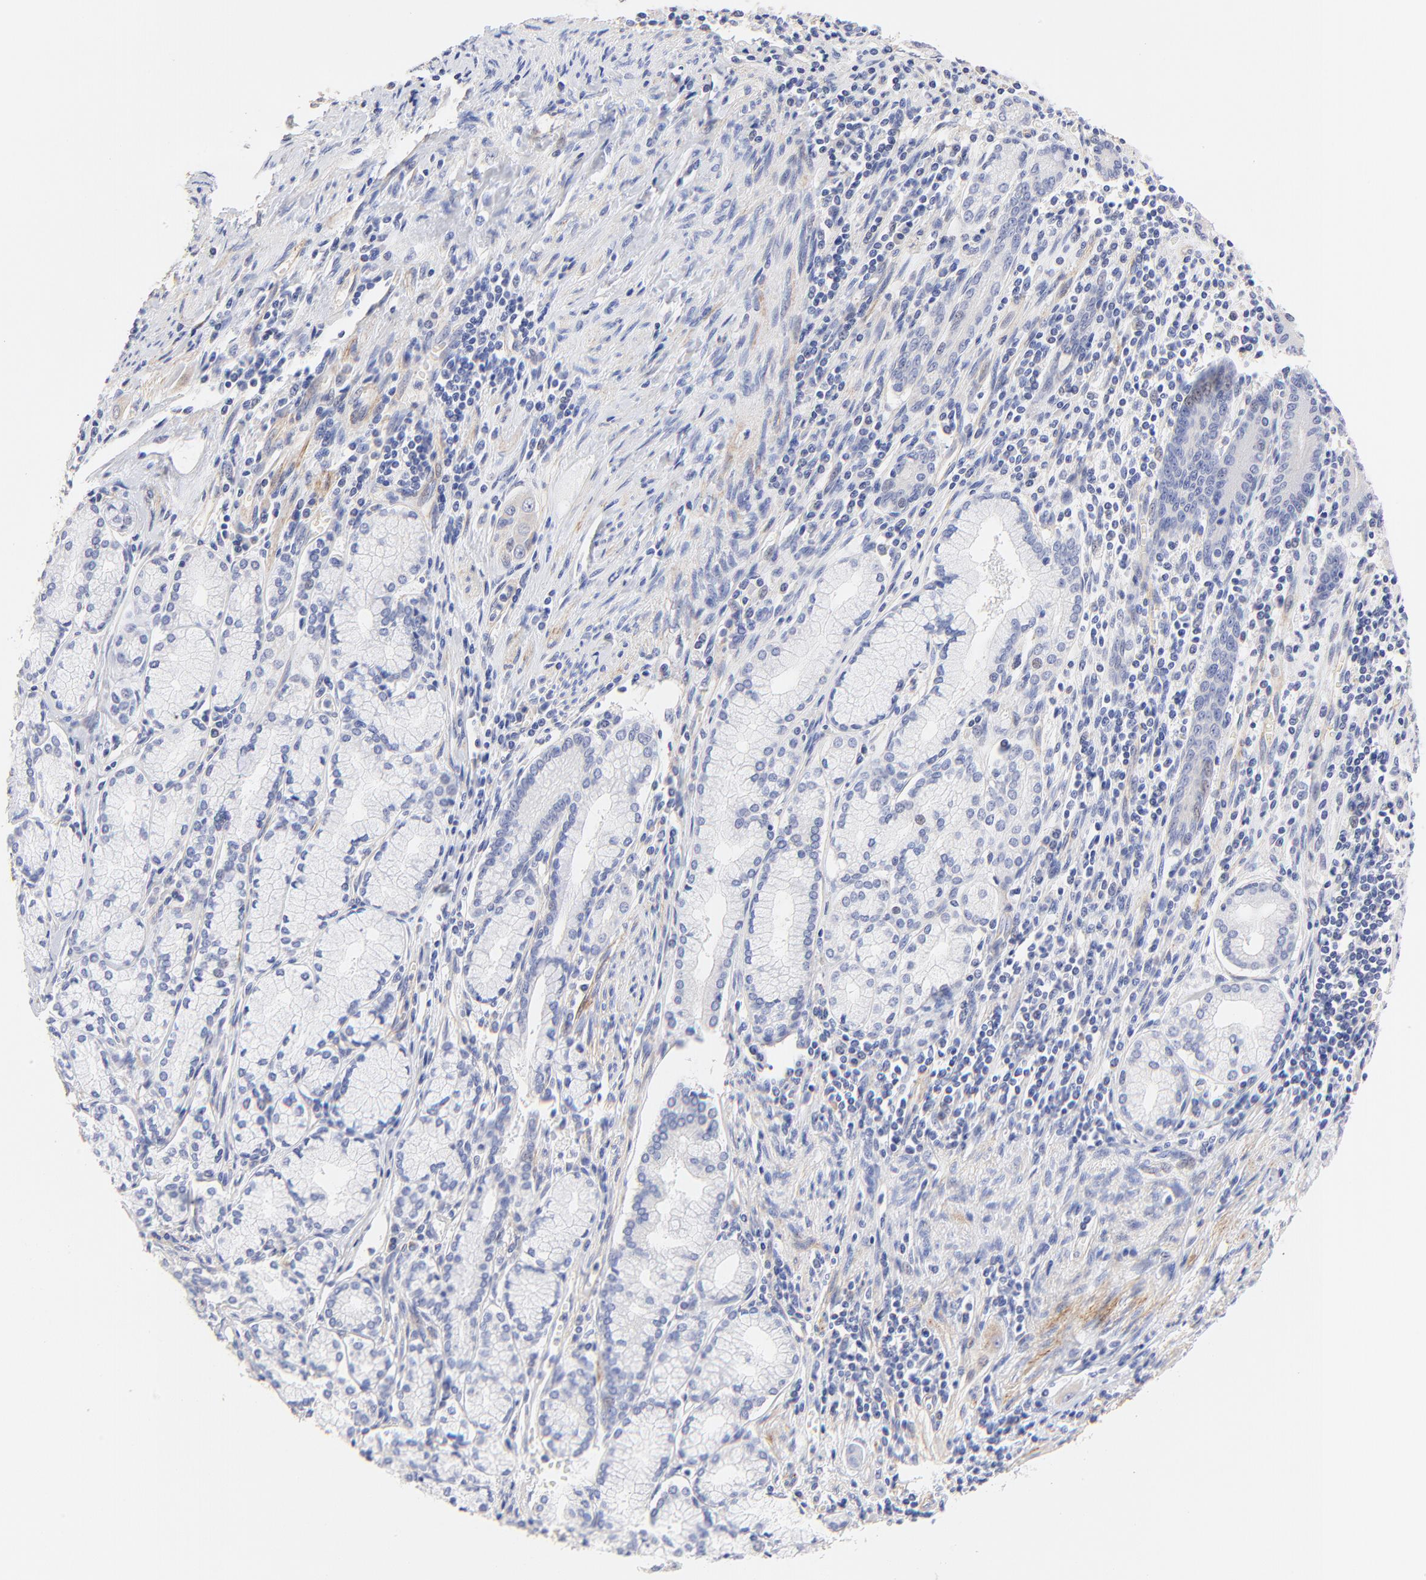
{"staining": {"intensity": "negative", "quantity": "none", "location": "none"}, "tissue": "pancreatic cancer", "cell_type": "Tumor cells", "image_type": "cancer", "snomed": [{"axis": "morphology", "description": "Adenocarcinoma, NOS"}, {"axis": "topography", "description": "Pancreas"}], "caption": "Immunohistochemistry (IHC) histopathology image of human pancreatic adenocarcinoma stained for a protein (brown), which reveals no positivity in tumor cells. Brightfield microscopy of IHC stained with DAB (3,3'-diaminobenzidine) (brown) and hematoxylin (blue), captured at high magnification.", "gene": "ACTRT1", "patient": {"sex": "male", "age": 77}}